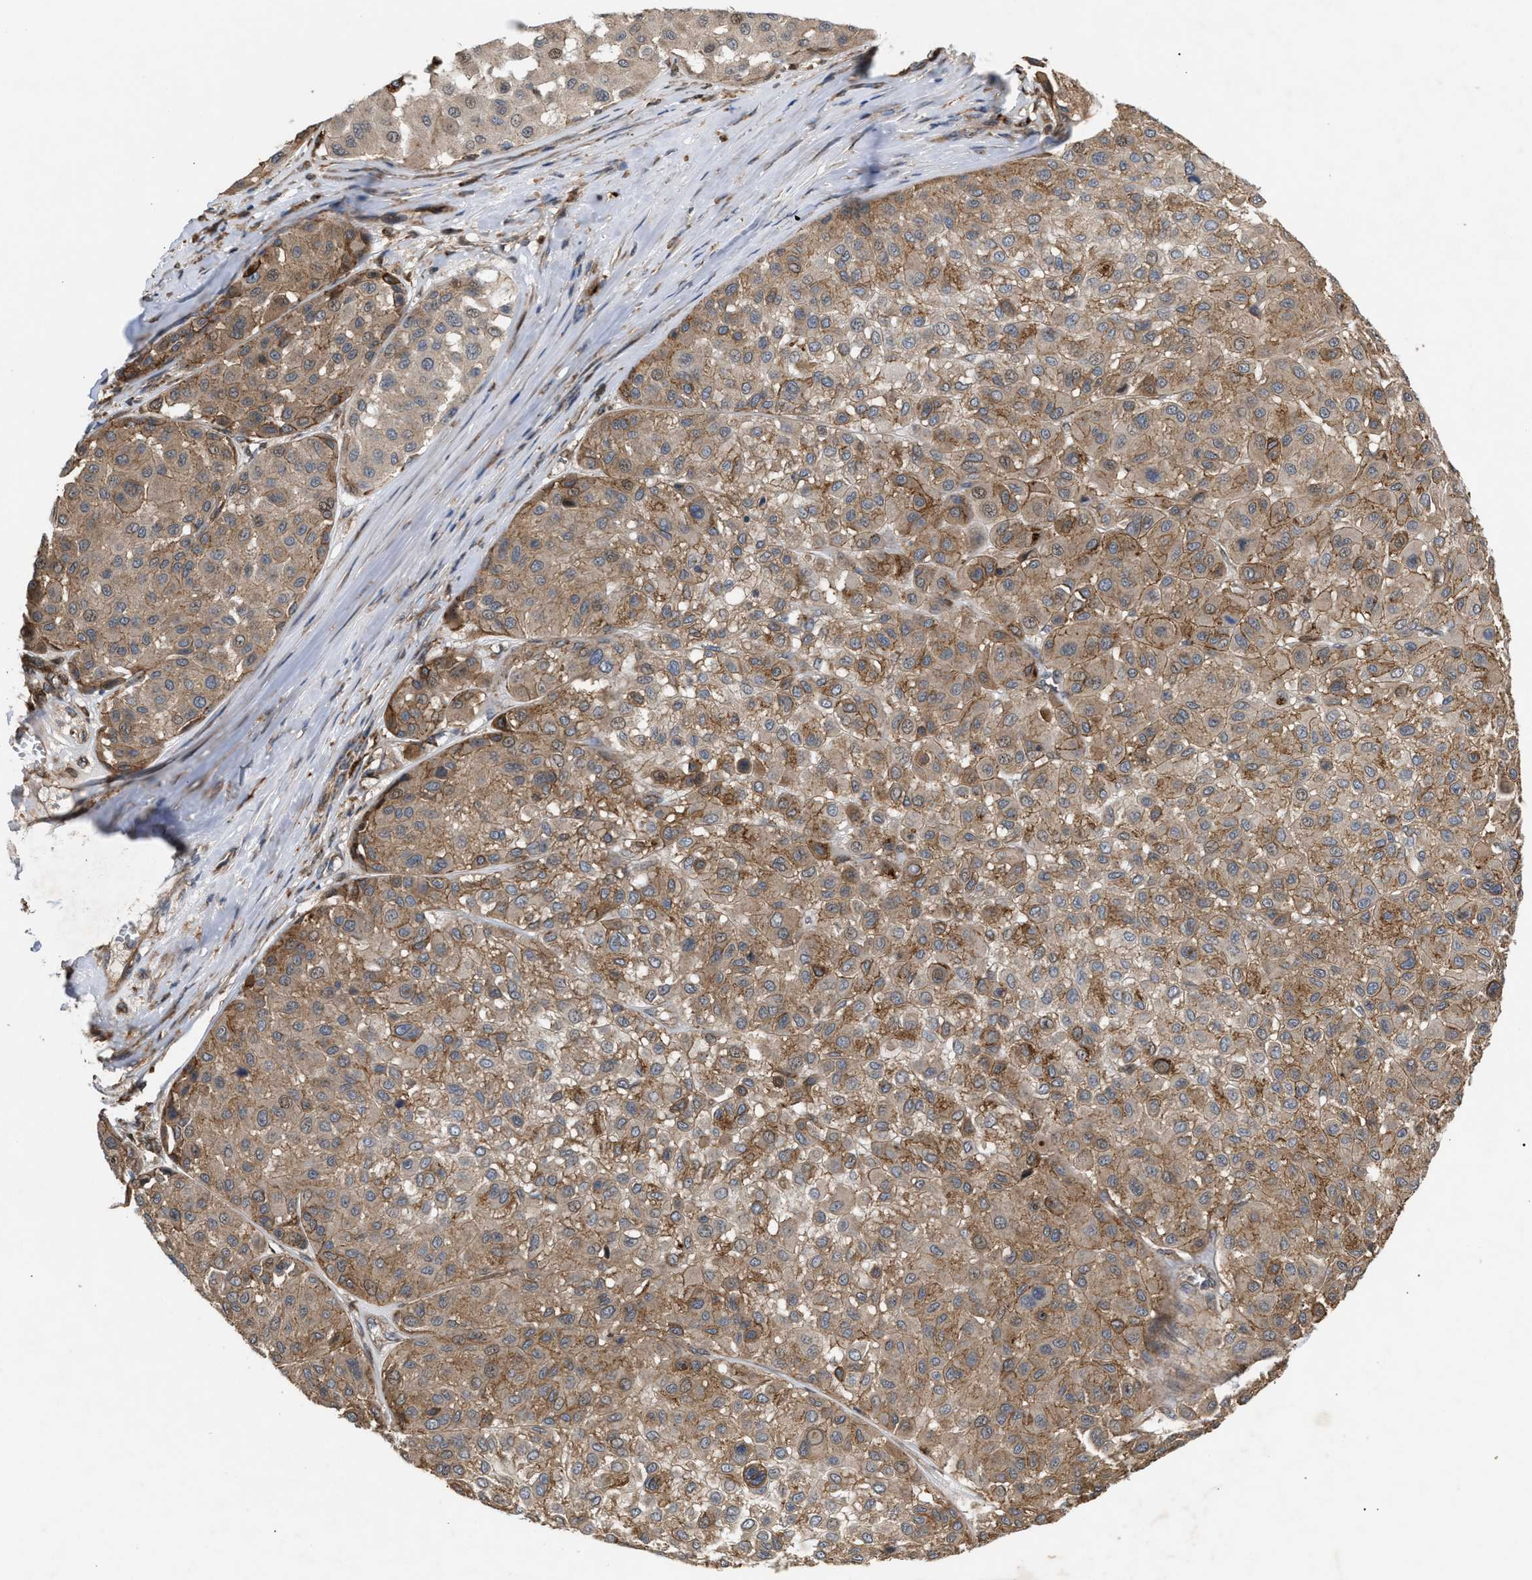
{"staining": {"intensity": "moderate", "quantity": ">75%", "location": "cytoplasmic/membranous"}, "tissue": "melanoma", "cell_type": "Tumor cells", "image_type": "cancer", "snomed": [{"axis": "morphology", "description": "Malignant melanoma, Metastatic site"}, {"axis": "topography", "description": "Soft tissue"}], "caption": "Immunohistochemistry (DAB (3,3'-diaminobenzidine)) staining of melanoma reveals moderate cytoplasmic/membranous protein staining in approximately >75% of tumor cells.", "gene": "GCC1", "patient": {"sex": "male", "age": 41}}